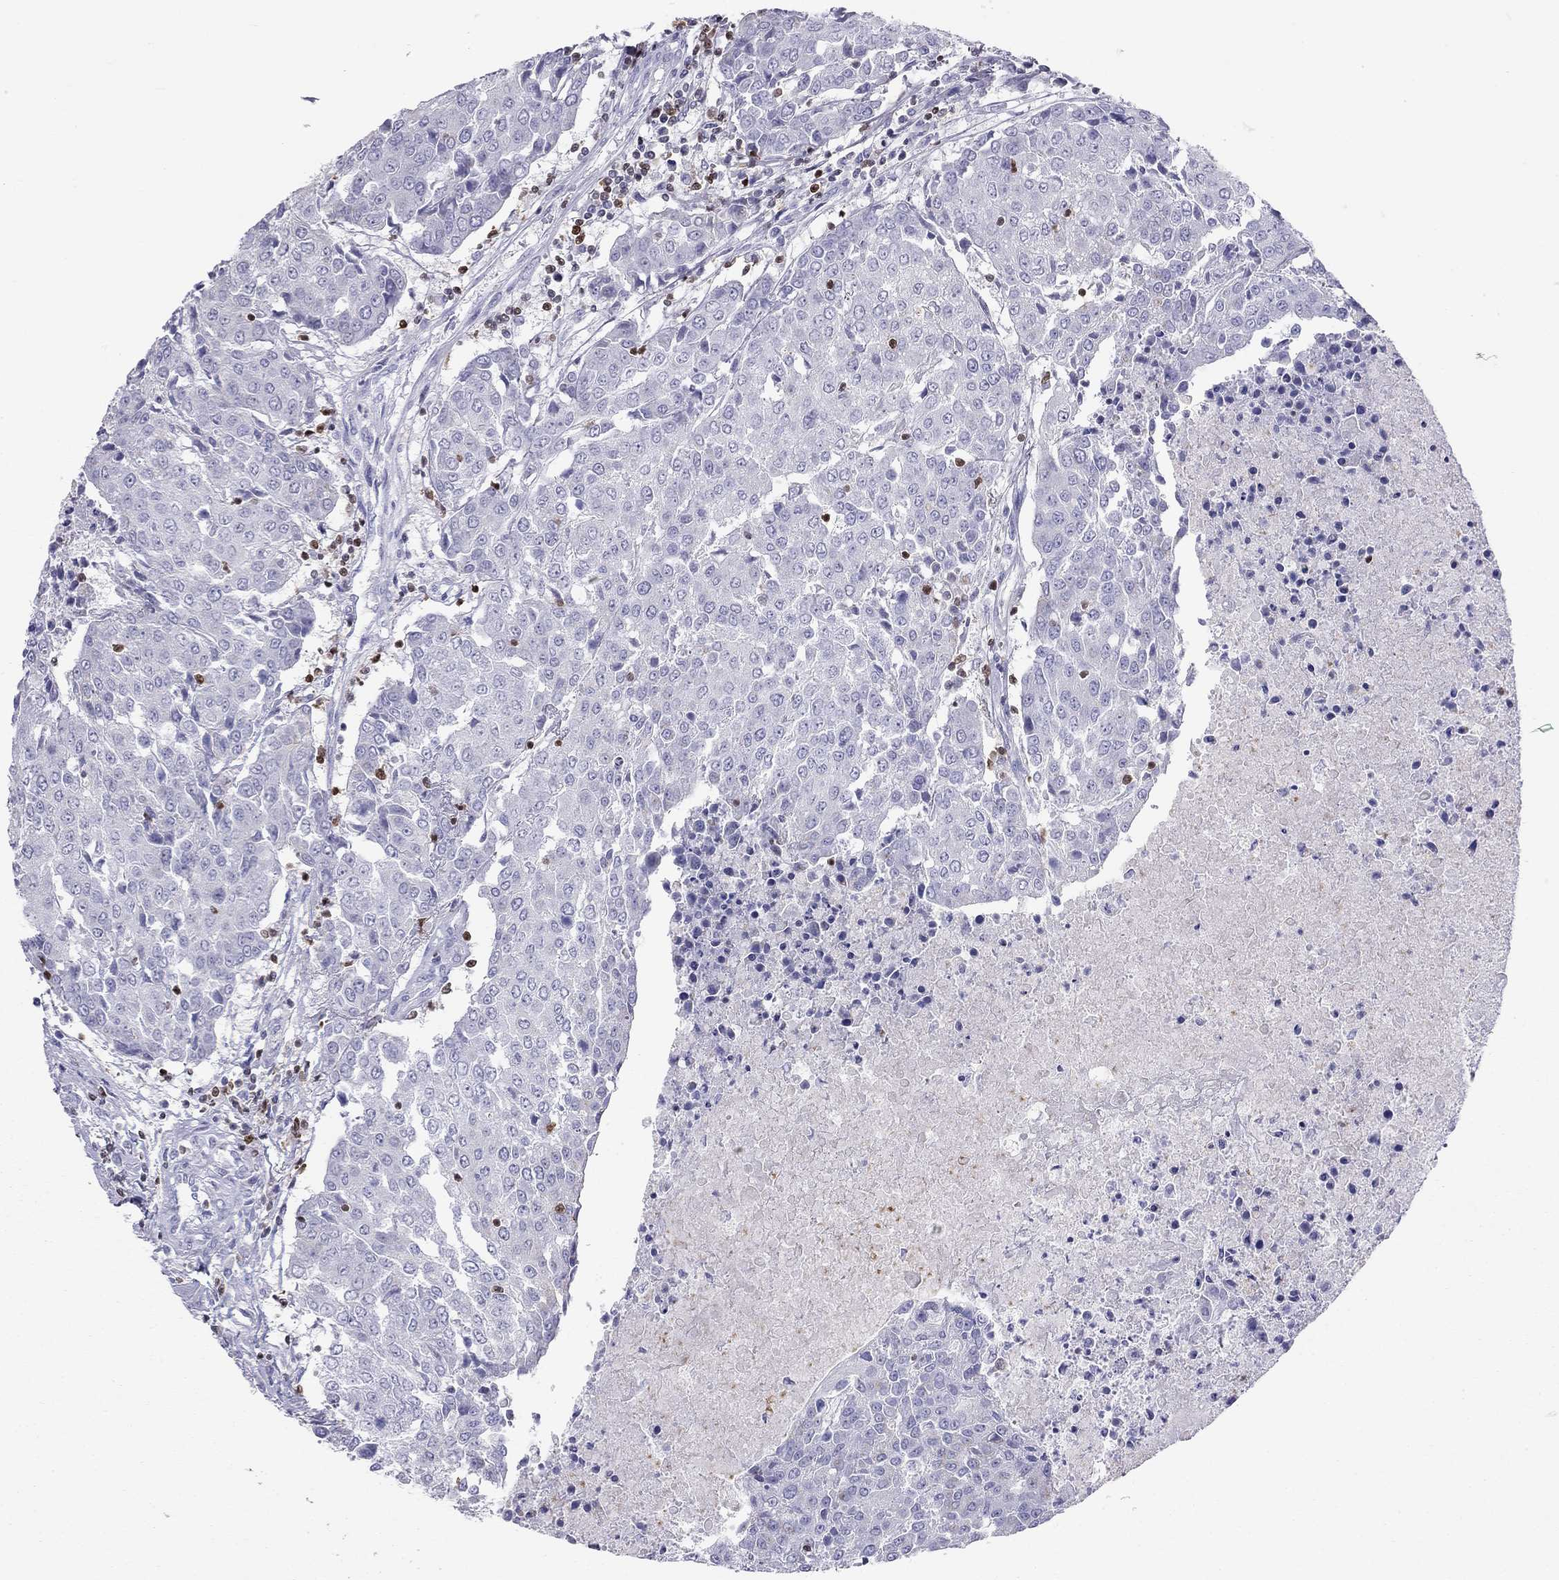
{"staining": {"intensity": "negative", "quantity": "none", "location": "none"}, "tissue": "urothelial cancer", "cell_type": "Tumor cells", "image_type": "cancer", "snomed": [{"axis": "morphology", "description": "Urothelial carcinoma, High grade"}, {"axis": "topography", "description": "Urinary bladder"}], "caption": "Urothelial cancer was stained to show a protein in brown. There is no significant expression in tumor cells.", "gene": "SH2D2A", "patient": {"sex": "female", "age": 85}}